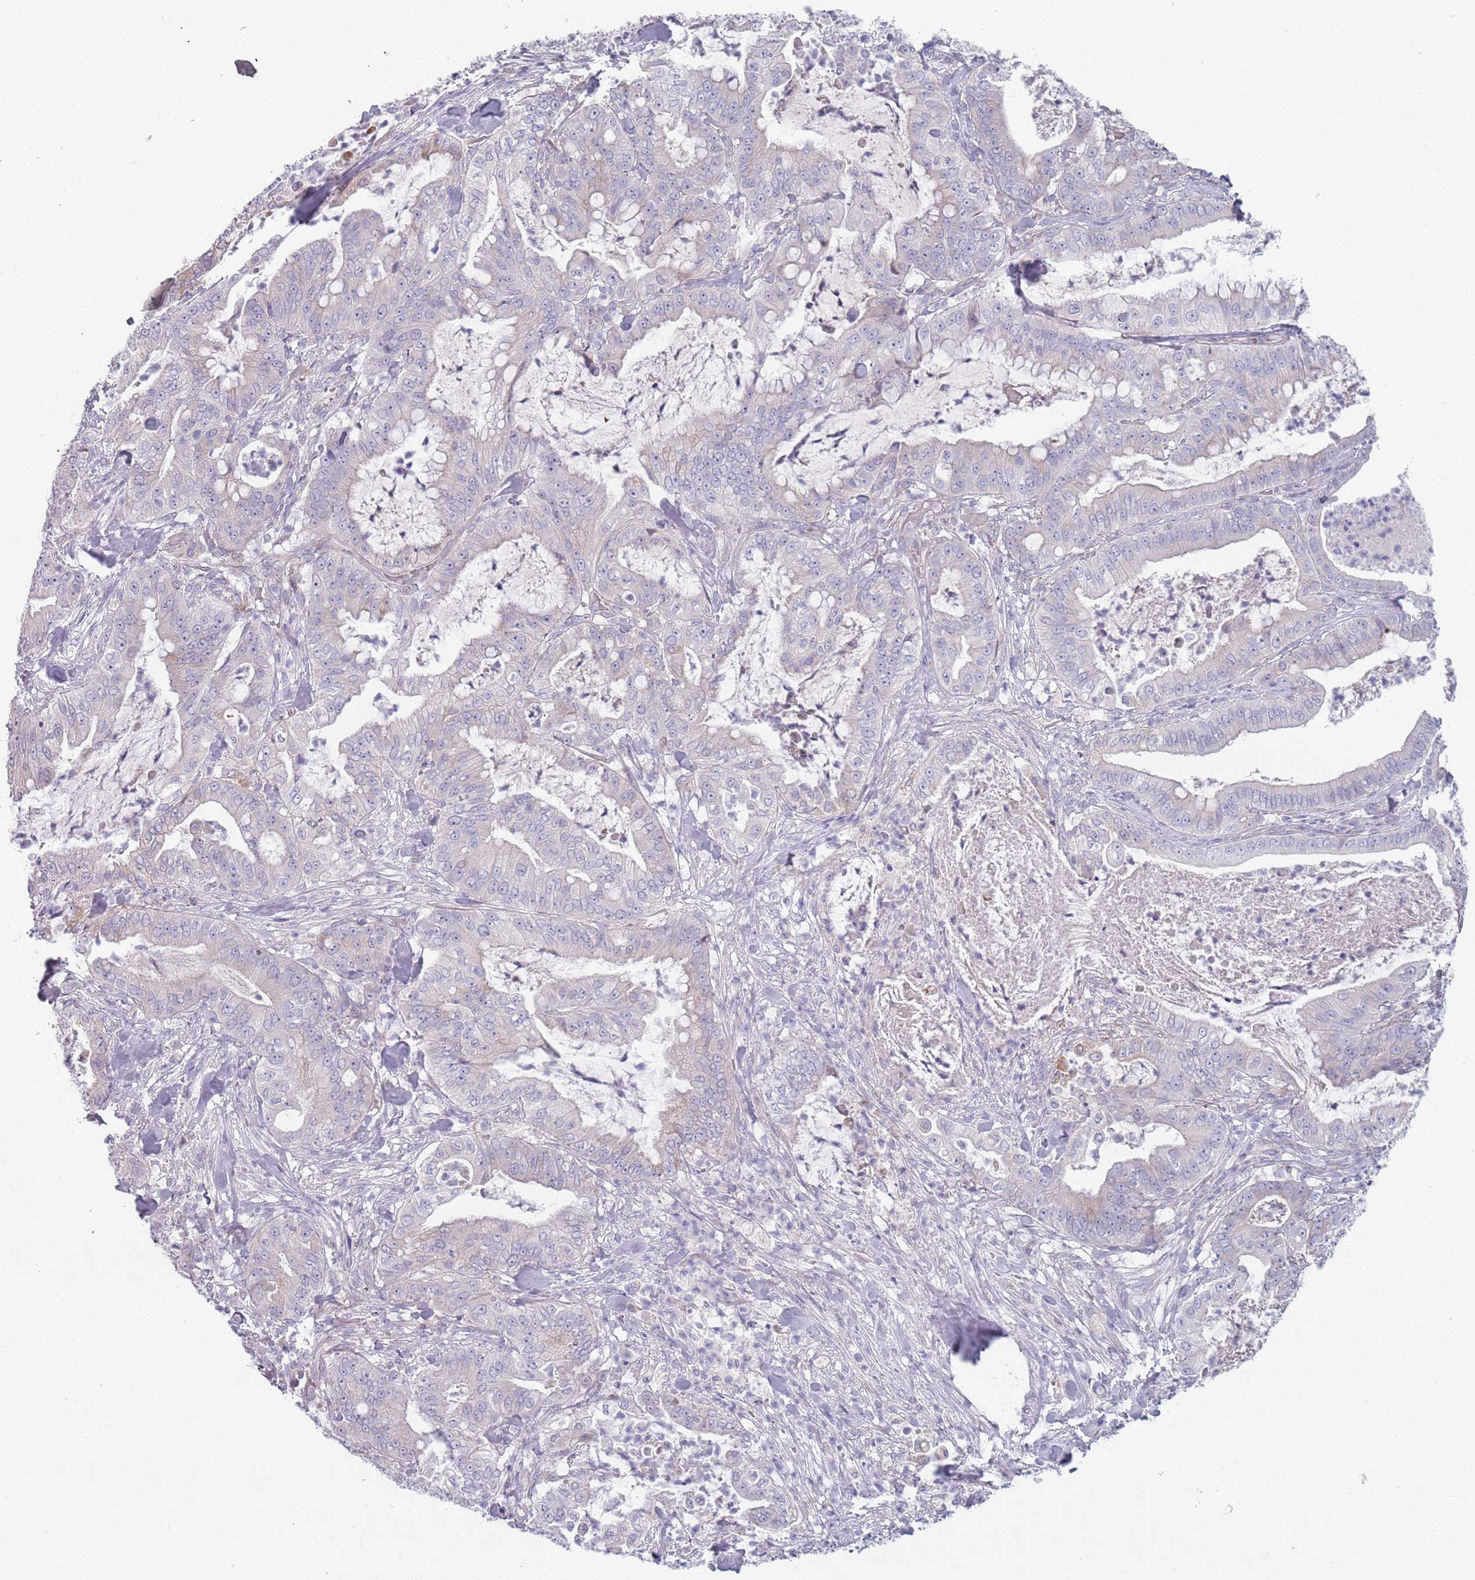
{"staining": {"intensity": "negative", "quantity": "none", "location": "none"}, "tissue": "pancreatic cancer", "cell_type": "Tumor cells", "image_type": "cancer", "snomed": [{"axis": "morphology", "description": "Adenocarcinoma, NOS"}, {"axis": "topography", "description": "Pancreas"}], "caption": "Pancreatic adenocarcinoma stained for a protein using immunohistochemistry (IHC) reveals no staining tumor cells.", "gene": "LTB", "patient": {"sex": "male", "age": 71}}